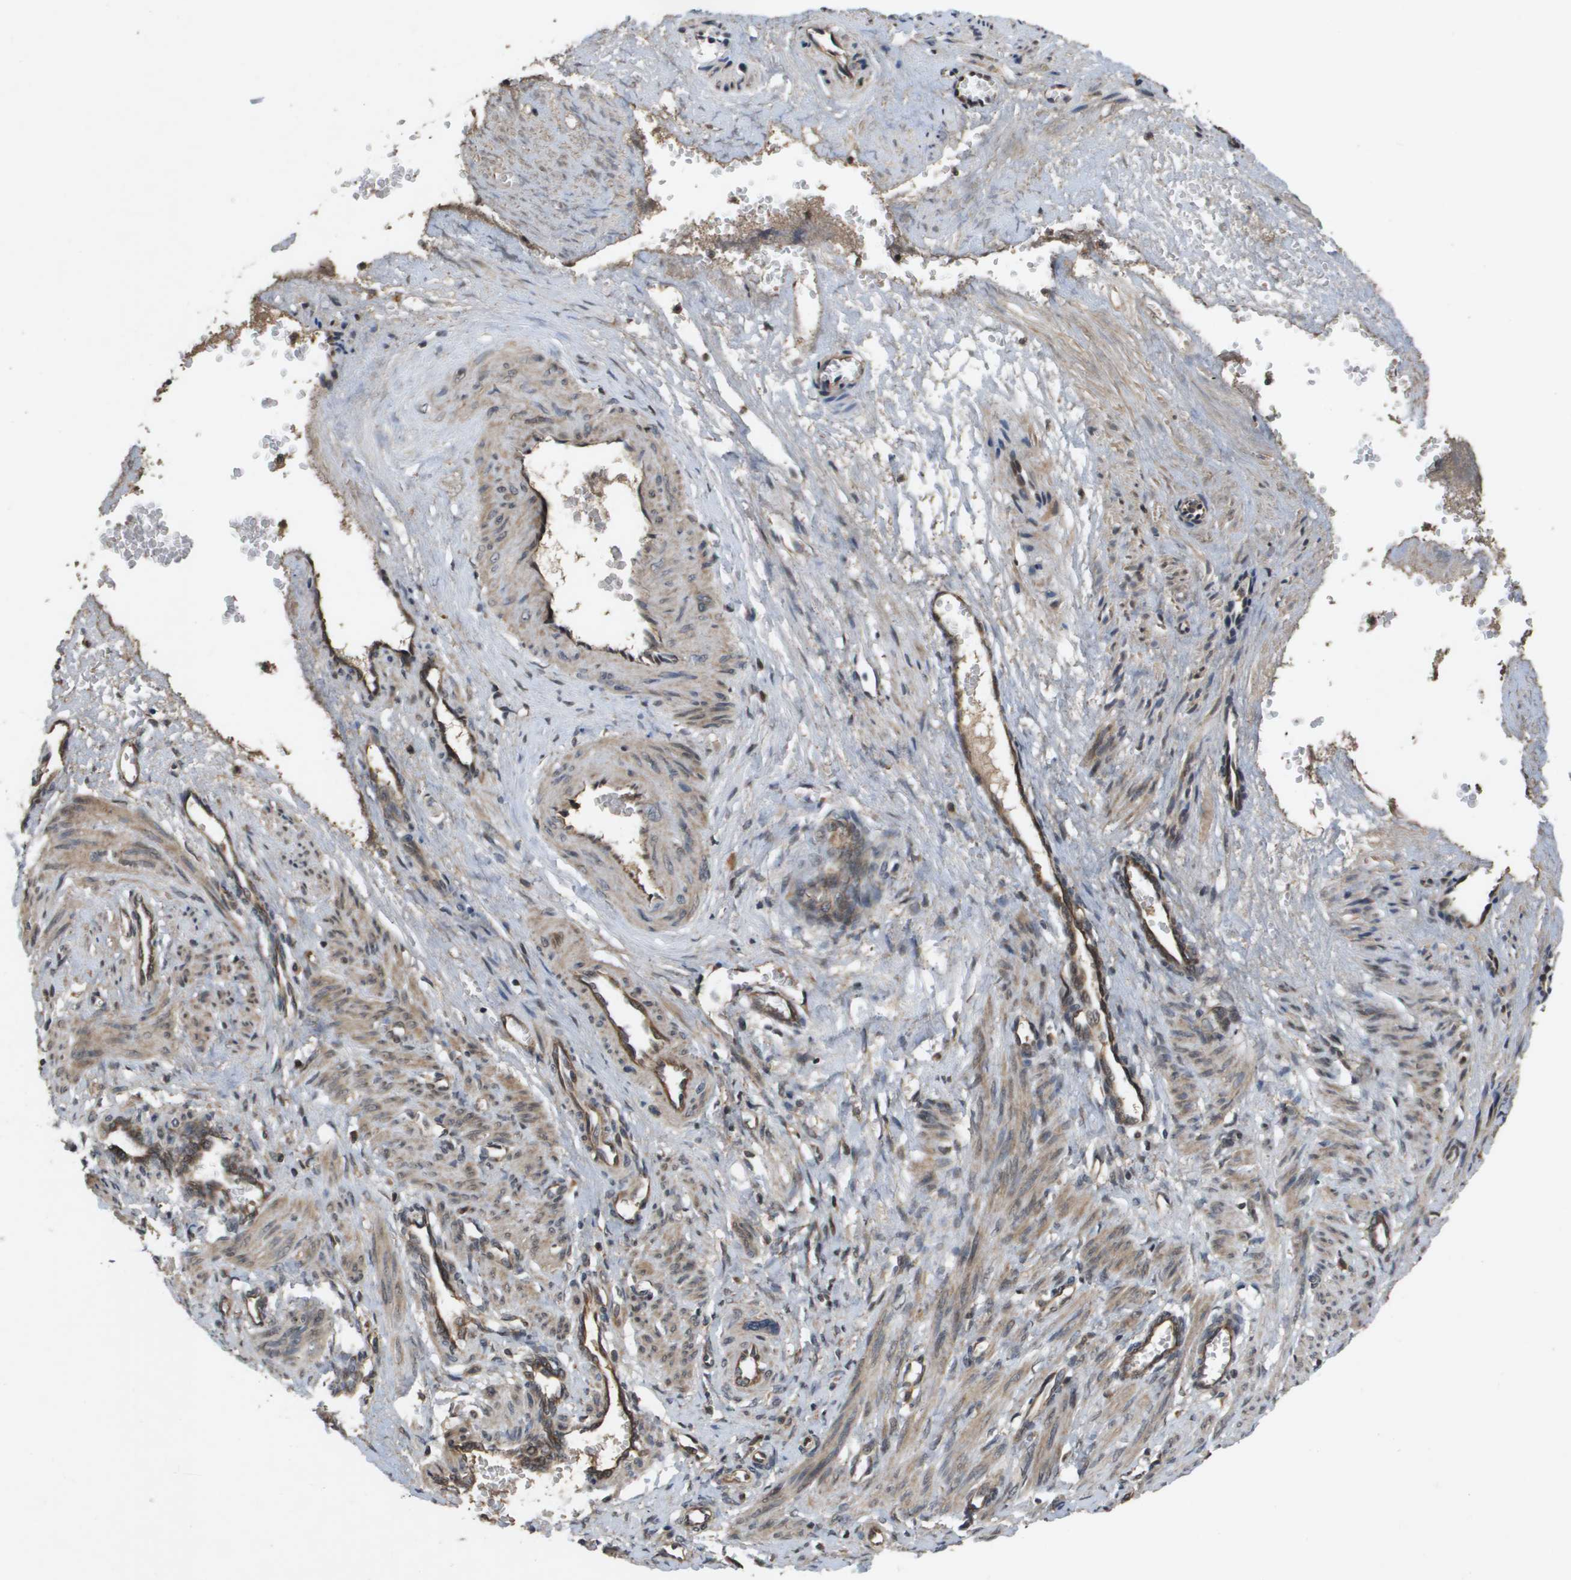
{"staining": {"intensity": "weak", "quantity": ">75%", "location": "cytoplasmic/membranous"}, "tissue": "smooth muscle", "cell_type": "Smooth muscle cells", "image_type": "normal", "snomed": [{"axis": "morphology", "description": "Normal tissue, NOS"}, {"axis": "topography", "description": "Endometrium"}], "caption": "Immunohistochemical staining of benign human smooth muscle shows low levels of weak cytoplasmic/membranous positivity in about >75% of smooth muscle cells. (DAB (3,3'-diaminobenzidine) = brown stain, brightfield microscopy at high magnification).", "gene": "SPTLC1", "patient": {"sex": "female", "age": 33}}